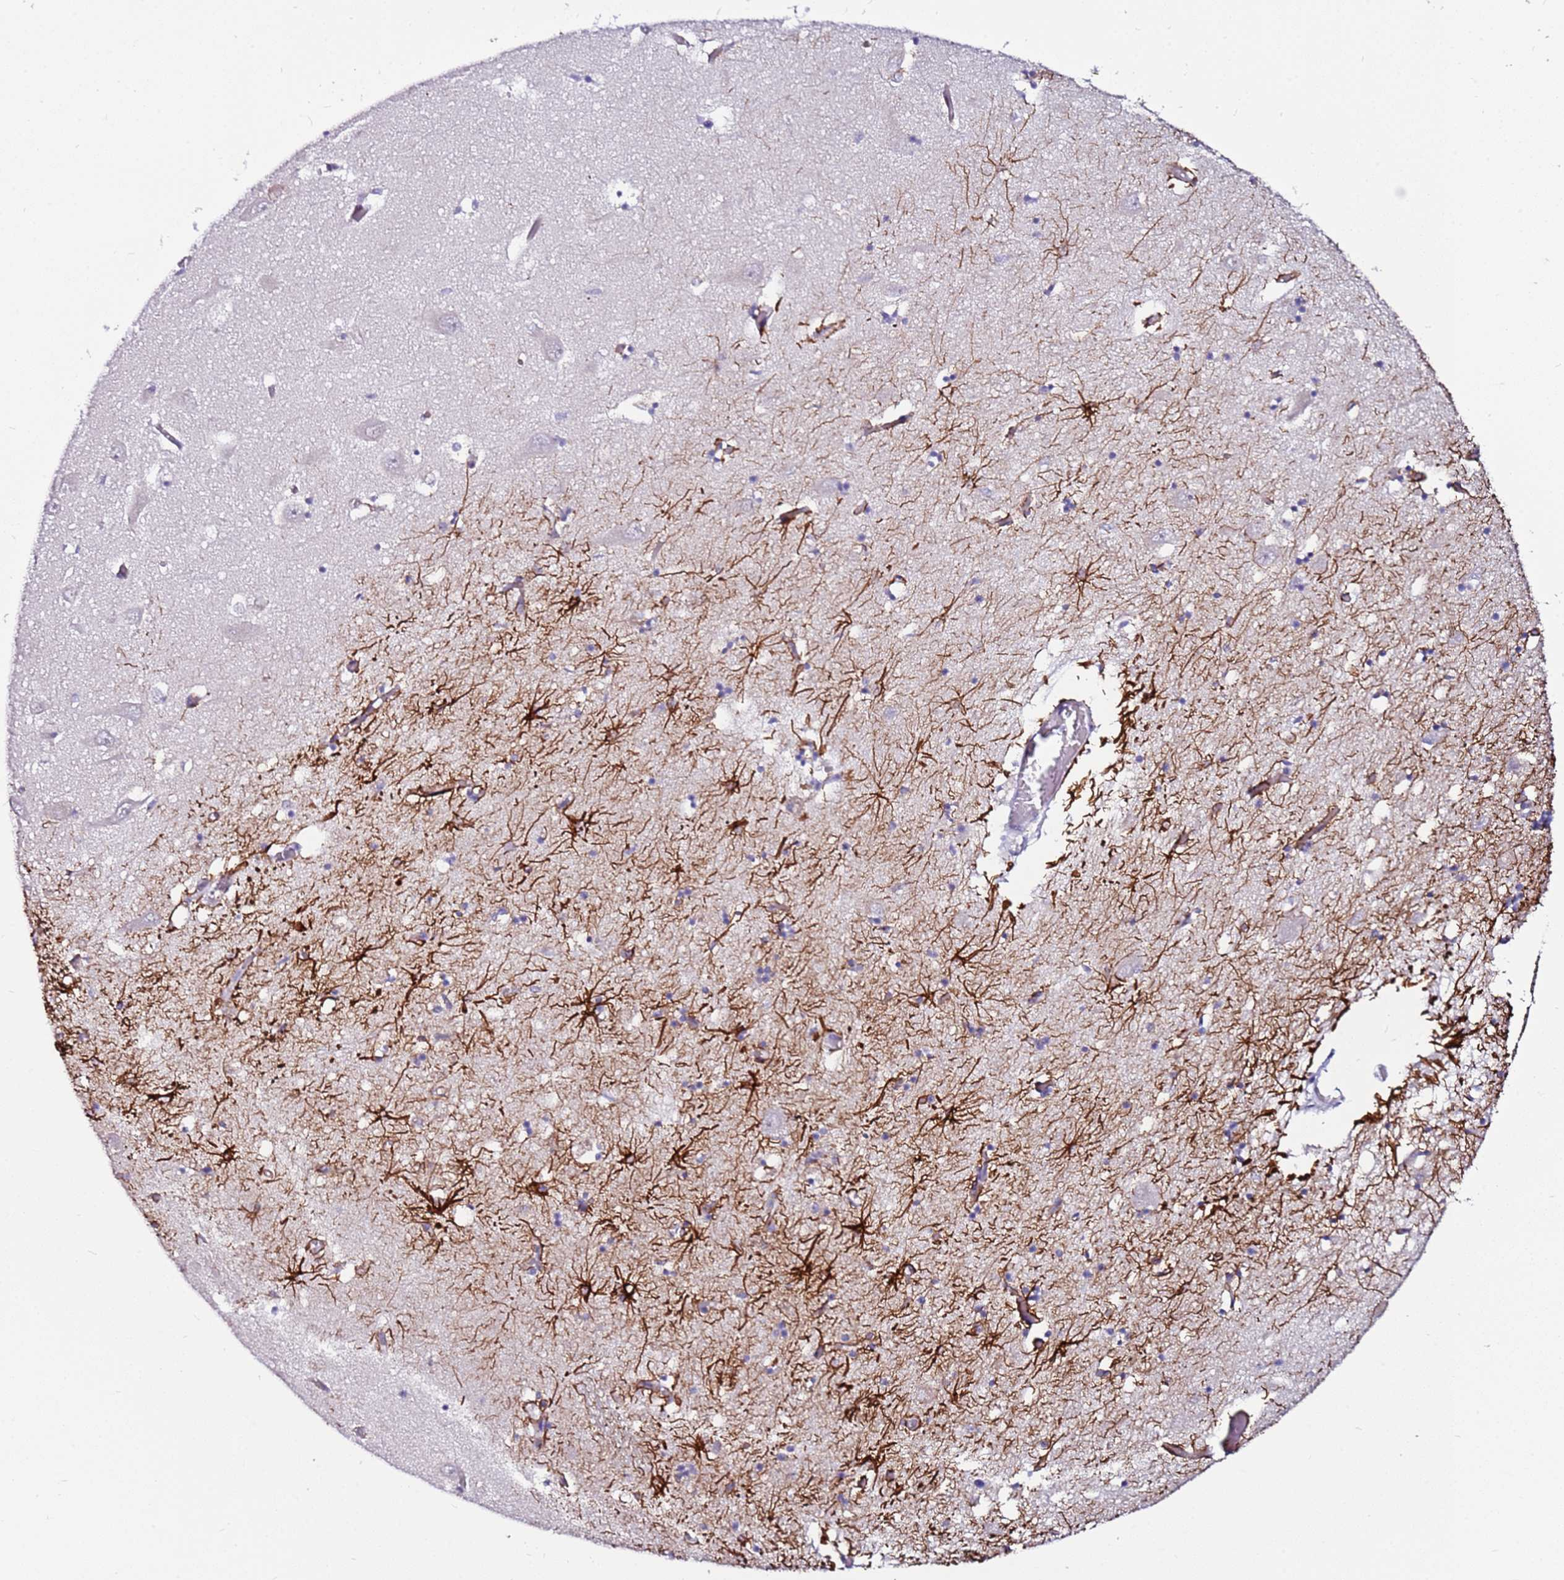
{"staining": {"intensity": "strong", "quantity": "<25%", "location": "cytoplasmic/membranous"}, "tissue": "hippocampus", "cell_type": "Glial cells", "image_type": "normal", "snomed": [{"axis": "morphology", "description": "Normal tissue, NOS"}, {"axis": "topography", "description": "Hippocampus"}], "caption": "Hippocampus stained with immunohistochemistry (IHC) reveals strong cytoplasmic/membranous expression in about <25% of glial cells.", "gene": "SRRM5", "patient": {"sex": "male", "age": 70}}